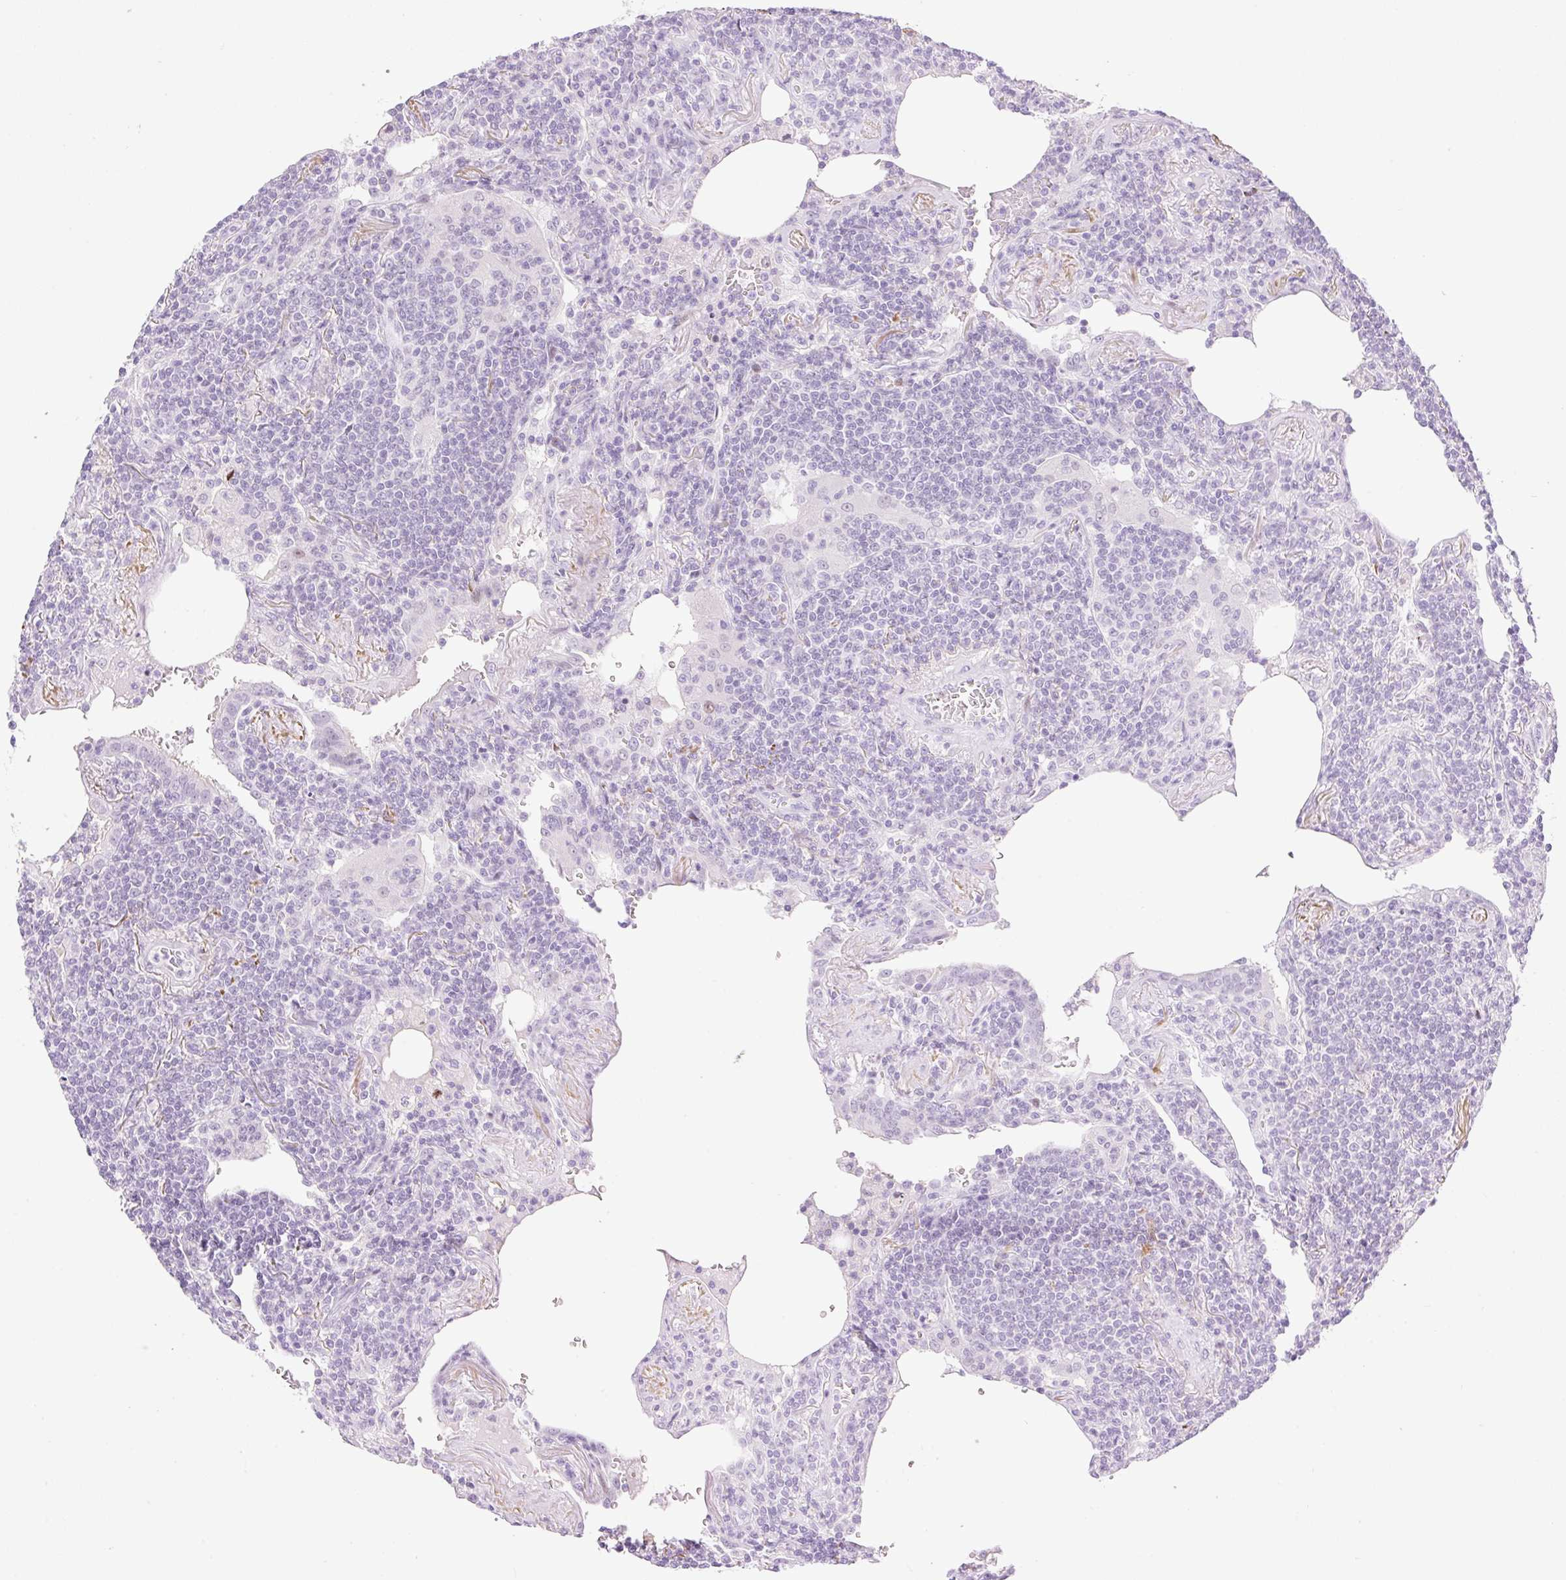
{"staining": {"intensity": "negative", "quantity": "none", "location": "none"}, "tissue": "lymphoma", "cell_type": "Tumor cells", "image_type": "cancer", "snomed": [{"axis": "morphology", "description": "Malignant lymphoma, non-Hodgkin's type, Low grade"}, {"axis": "topography", "description": "Lung"}], "caption": "A photomicrograph of human low-grade malignant lymphoma, non-Hodgkin's type is negative for staining in tumor cells.", "gene": "SP140L", "patient": {"sex": "female", "age": 71}}